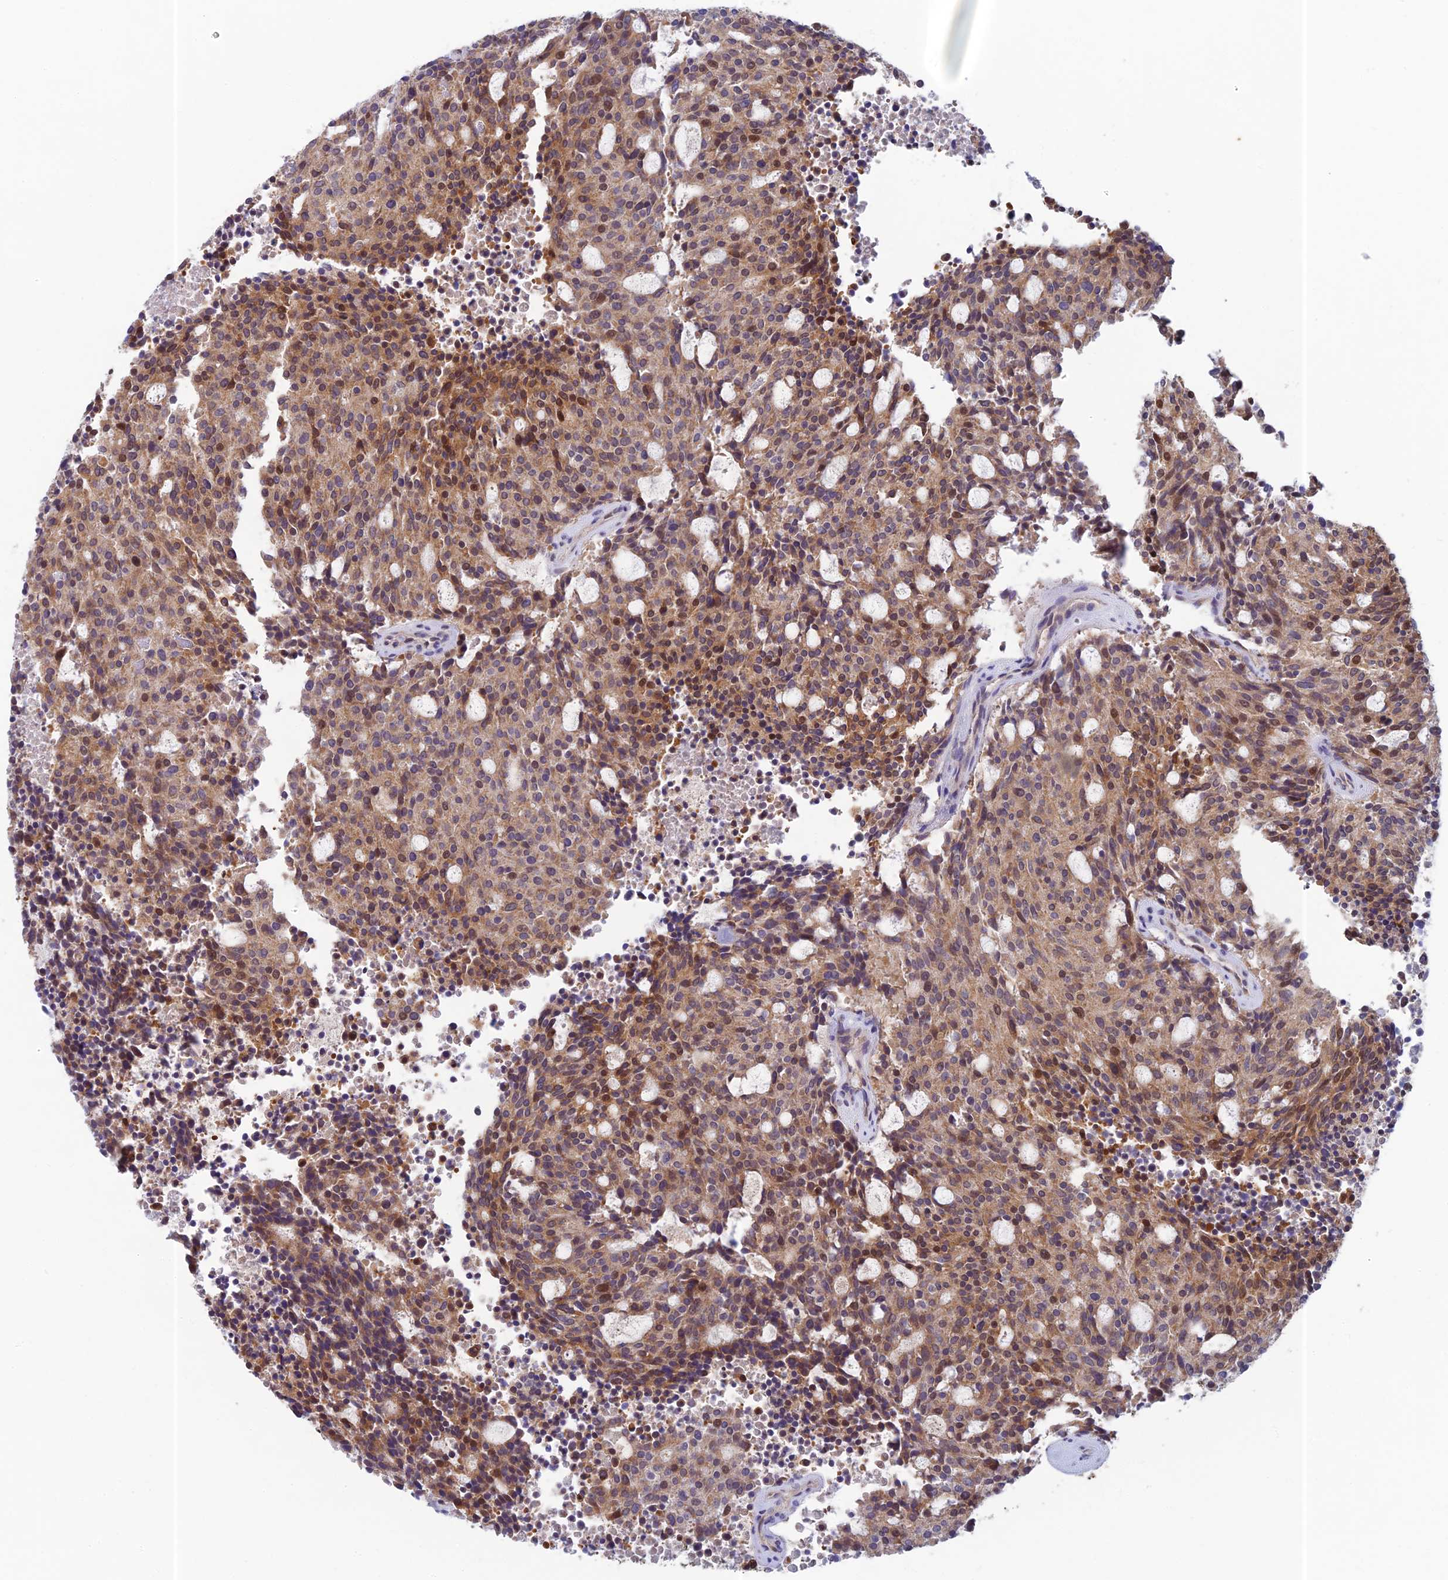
{"staining": {"intensity": "moderate", "quantity": ">75%", "location": "cytoplasmic/membranous,nuclear"}, "tissue": "carcinoid", "cell_type": "Tumor cells", "image_type": "cancer", "snomed": [{"axis": "morphology", "description": "Carcinoid, malignant, NOS"}, {"axis": "topography", "description": "Pancreas"}], "caption": "Carcinoid (malignant) stained with IHC exhibits moderate cytoplasmic/membranous and nuclear expression in approximately >75% of tumor cells.", "gene": "MRPL17", "patient": {"sex": "female", "age": 54}}